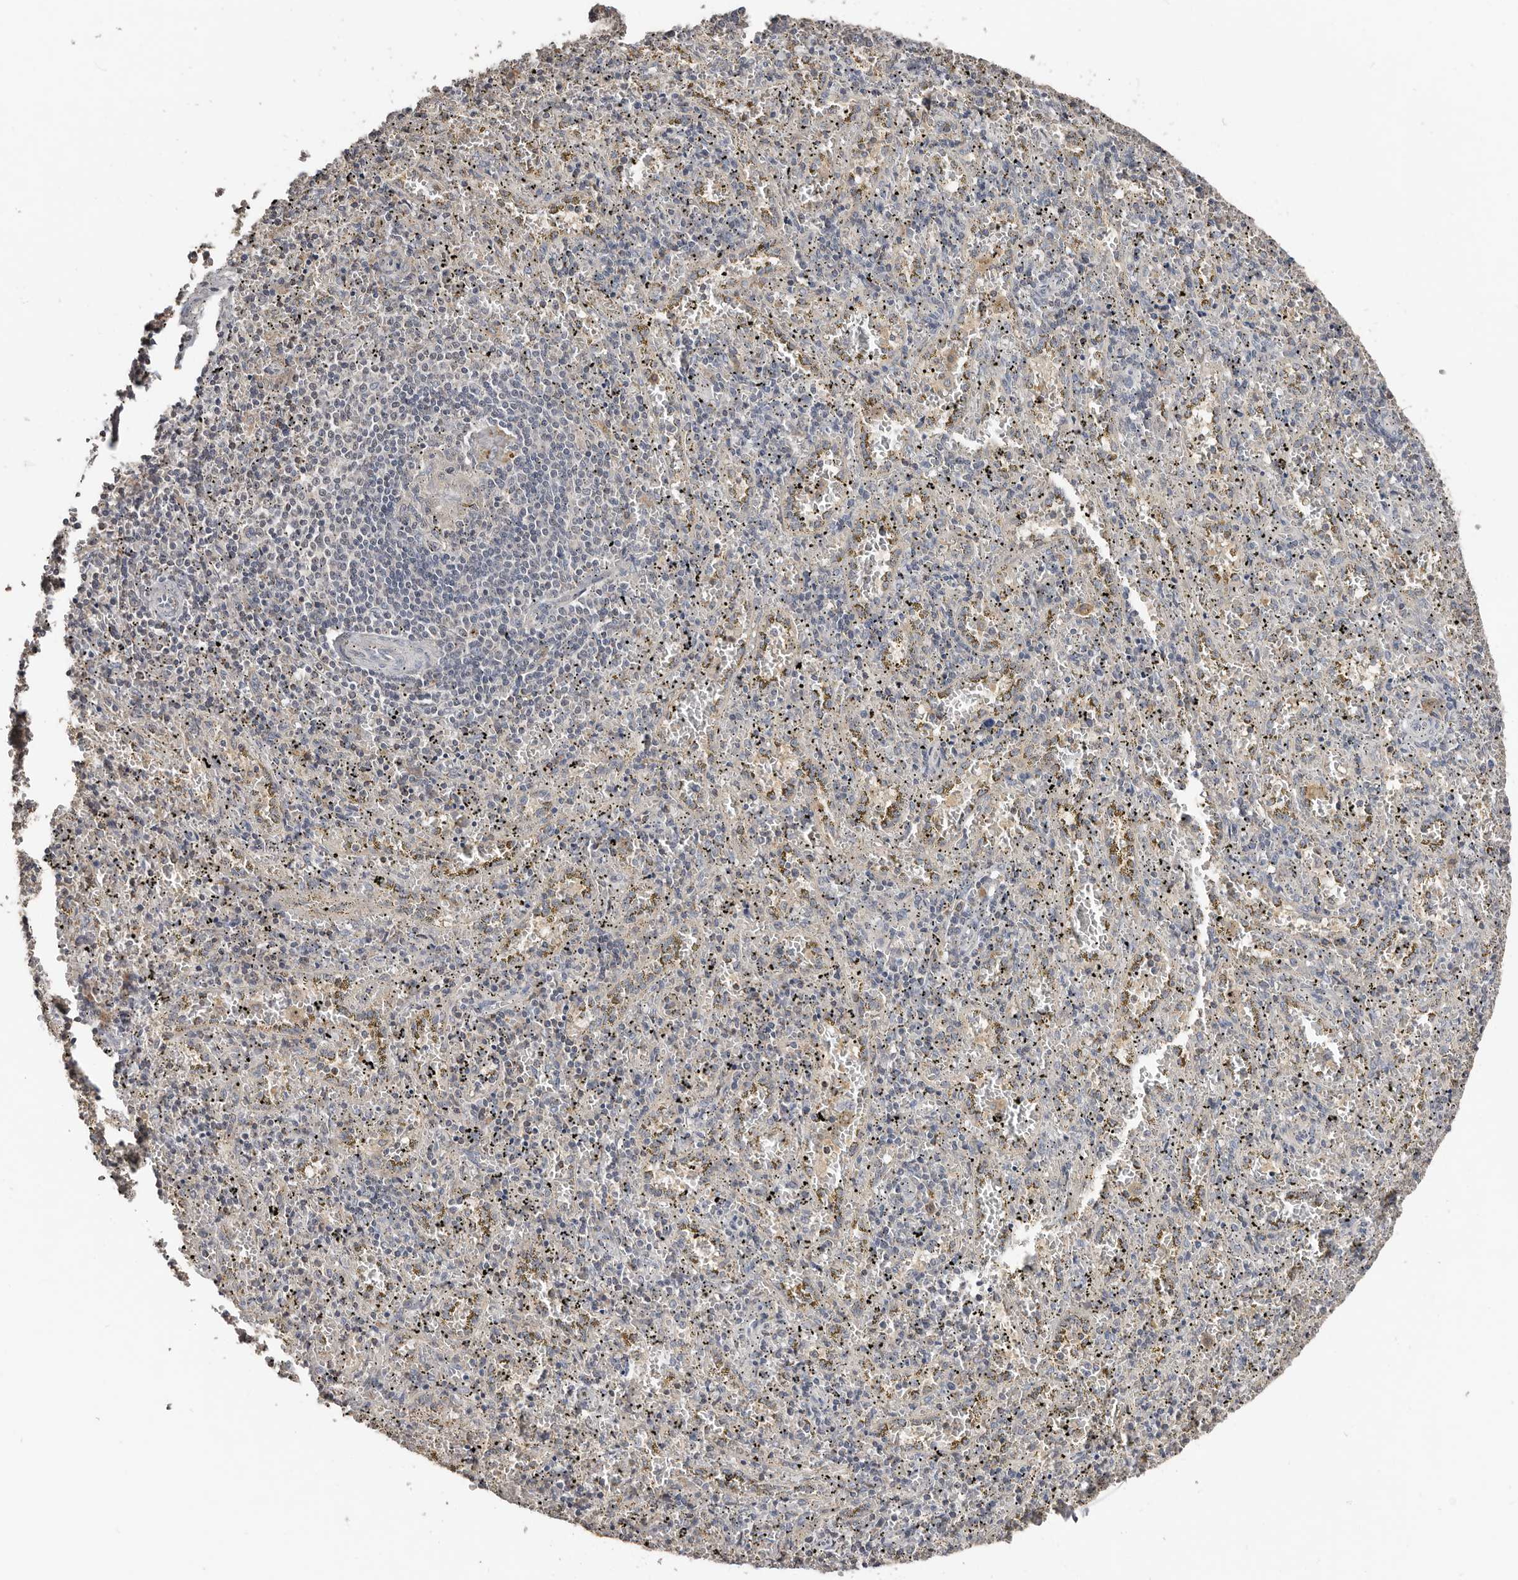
{"staining": {"intensity": "weak", "quantity": "<25%", "location": "cytoplasmic/membranous"}, "tissue": "spleen", "cell_type": "Cells in red pulp", "image_type": "normal", "snomed": [{"axis": "morphology", "description": "Normal tissue, NOS"}, {"axis": "topography", "description": "Spleen"}], "caption": "Immunohistochemical staining of normal human spleen demonstrates no significant staining in cells in red pulp. Brightfield microscopy of immunohistochemistry (IHC) stained with DAB (3,3'-diaminobenzidine) (brown) and hematoxylin (blue), captured at high magnification.", "gene": "SLC39A2", "patient": {"sex": "male", "age": 11}}